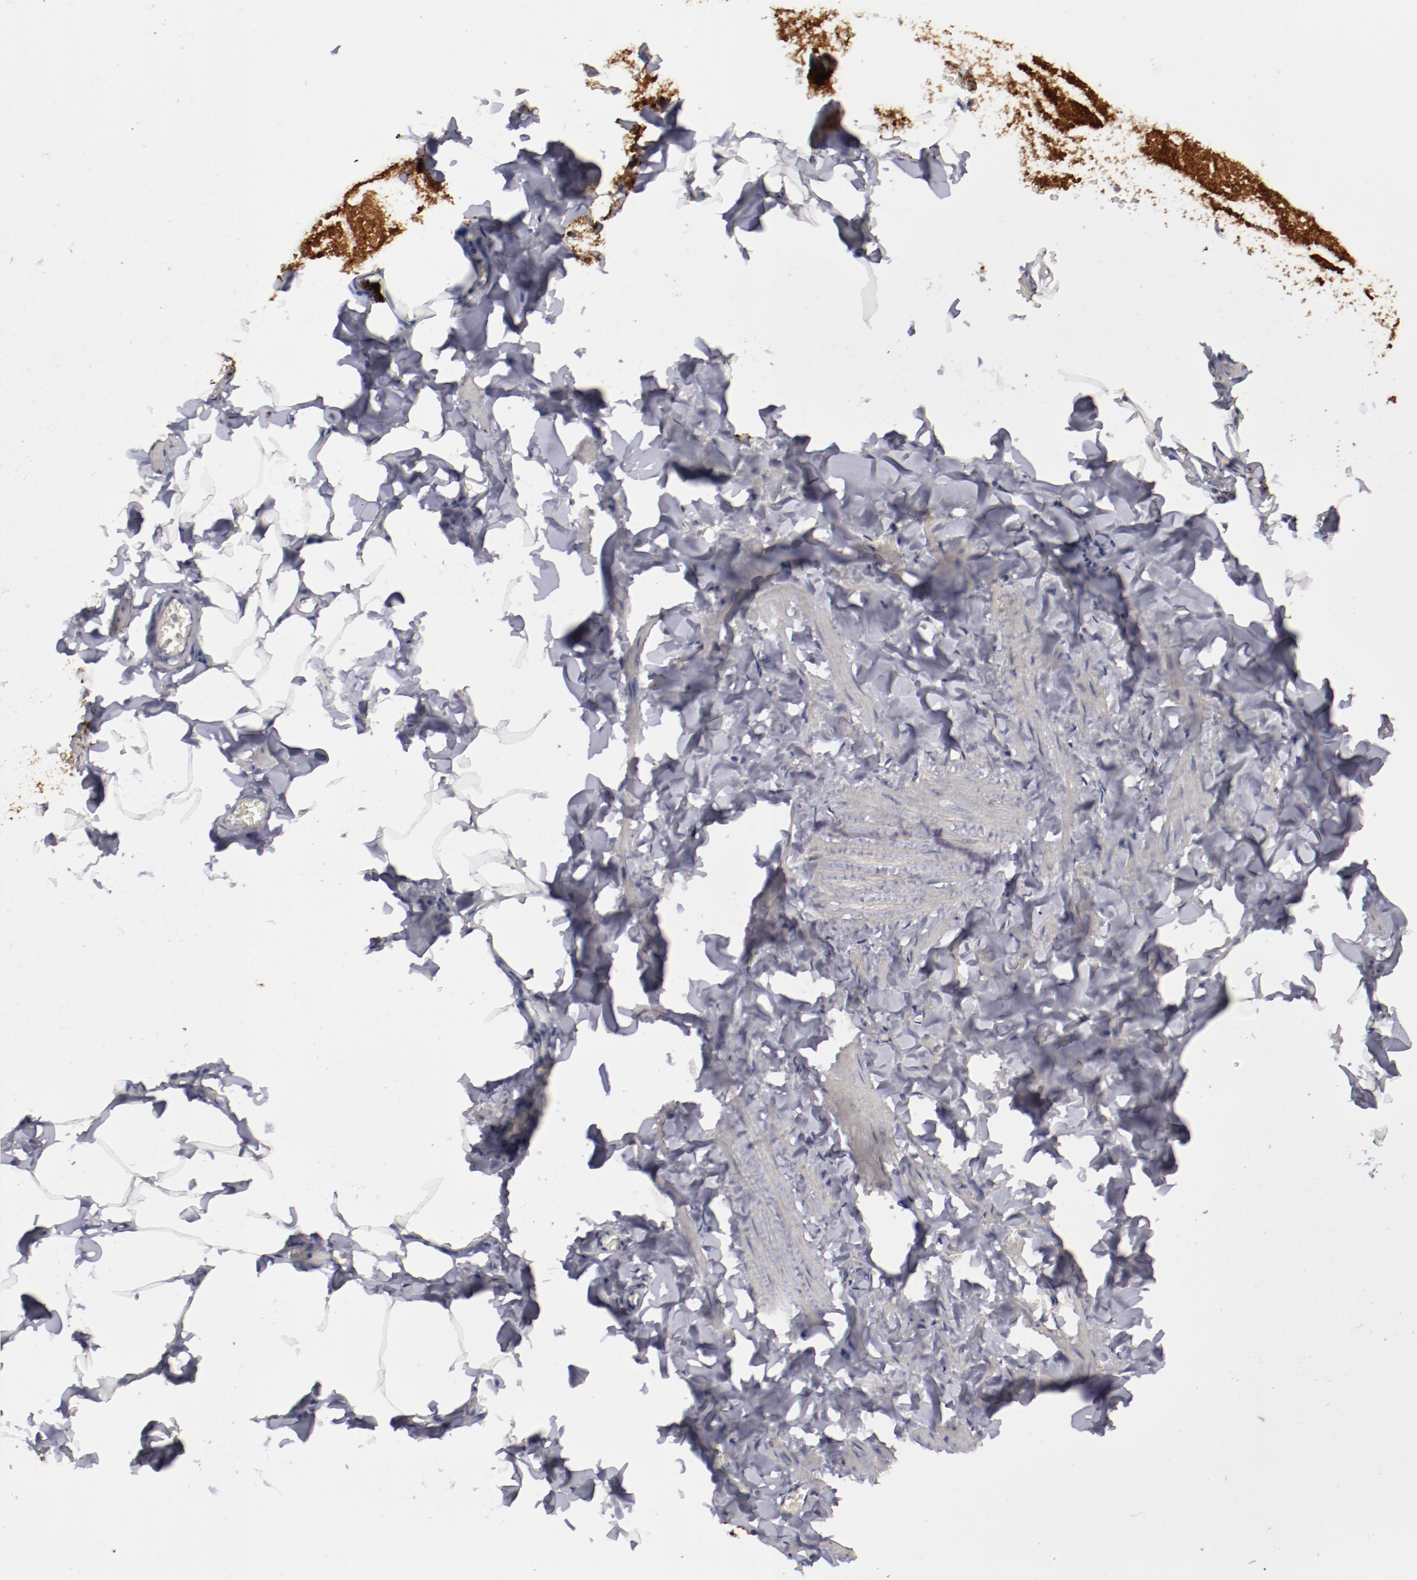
{"staining": {"intensity": "moderate", "quantity": "25%-75%", "location": "cytoplasmic/membranous"}, "tissue": "adipose tissue", "cell_type": "Adipocytes", "image_type": "normal", "snomed": [{"axis": "morphology", "description": "Normal tissue, NOS"}, {"axis": "topography", "description": "Vascular tissue"}], "caption": "A high-resolution photomicrograph shows IHC staining of benign adipose tissue, which reveals moderate cytoplasmic/membranous staining in about 25%-75% of adipocytes.", "gene": "FAT1", "patient": {"sex": "male", "age": 41}}